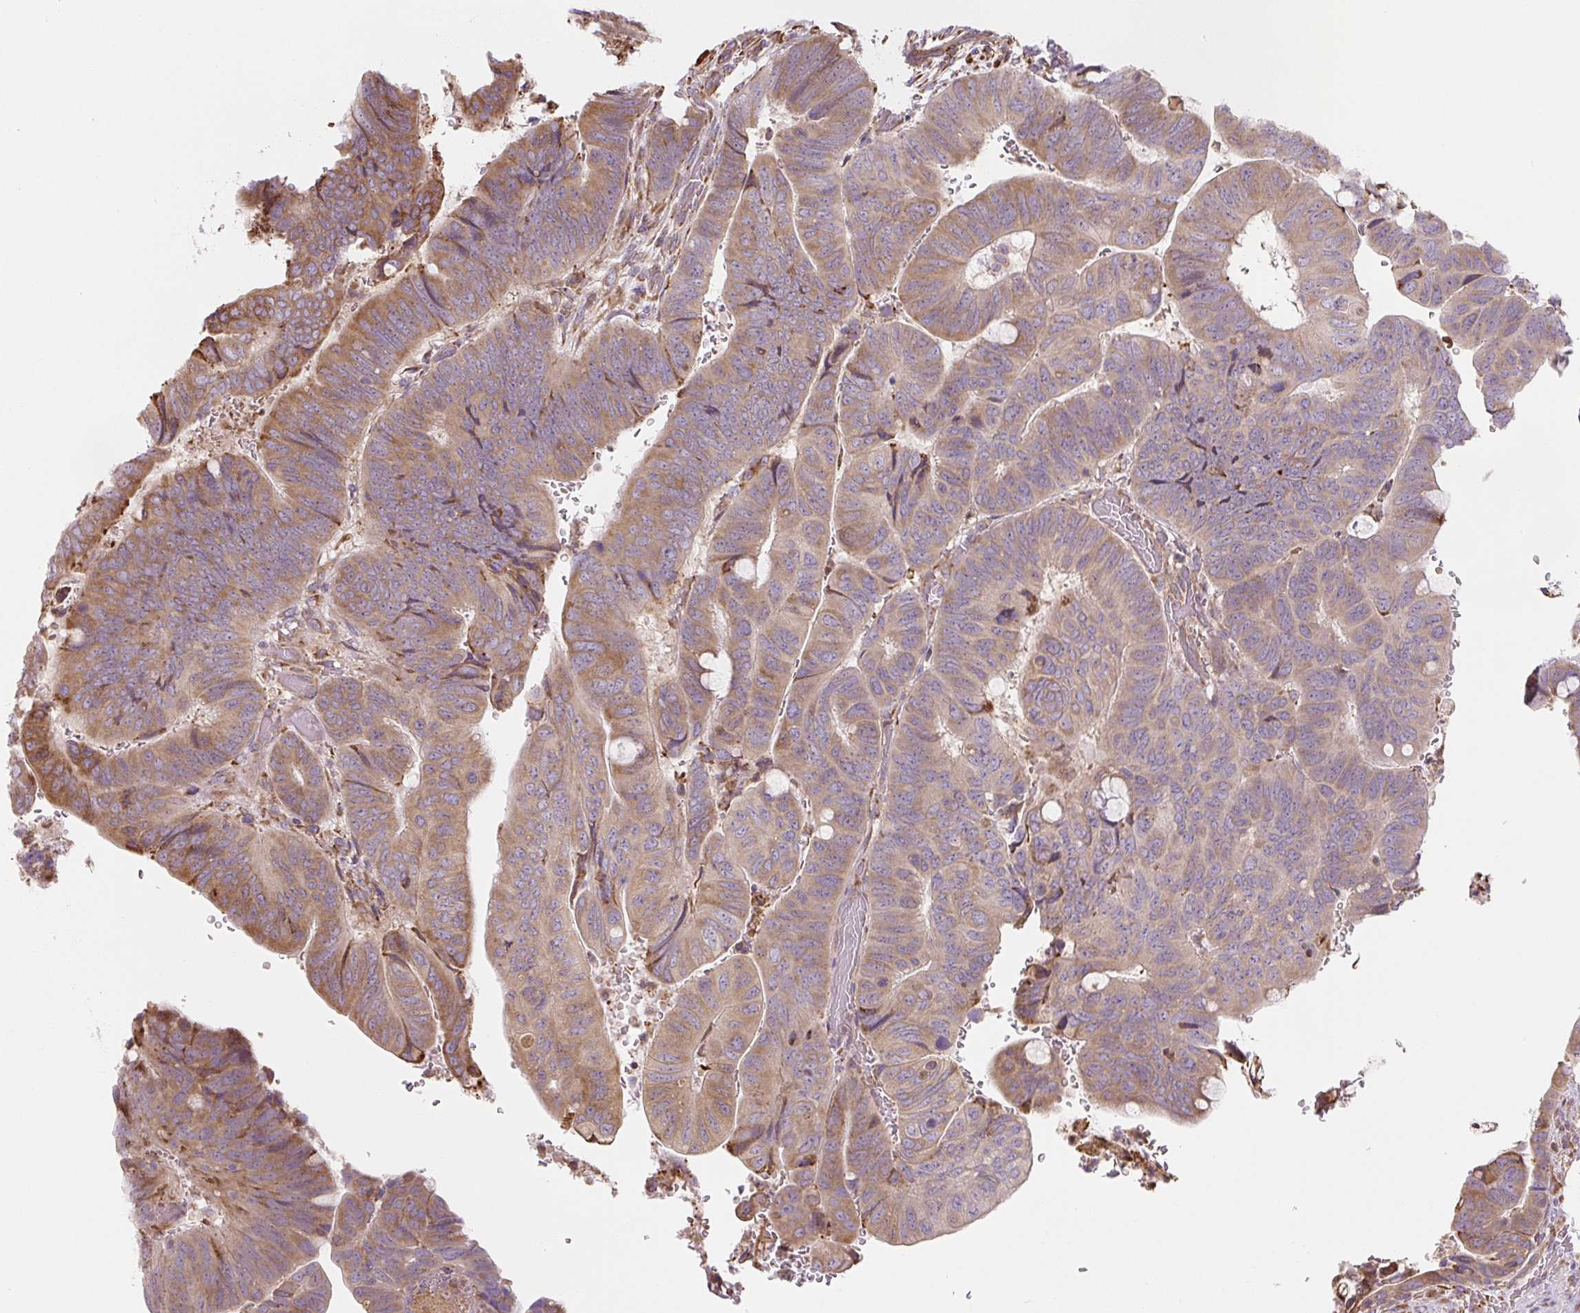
{"staining": {"intensity": "moderate", "quantity": ">75%", "location": "cytoplasmic/membranous"}, "tissue": "colorectal cancer", "cell_type": "Tumor cells", "image_type": "cancer", "snomed": [{"axis": "morphology", "description": "Normal tissue, NOS"}, {"axis": "morphology", "description": "Adenocarcinoma, NOS"}, {"axis": "topography", "description": "Rectum"}, {"axis": "topography", "description": "Peripheral nerve tissue"}], "caption": "Tumor cells reveal medium levels of moderate cytoplasmic/membranous positivity in about >75% of cells in adenocarcinoma (colorectal).", "gene": "RASA1", "patient": {"sex": "male", "age": 92}}